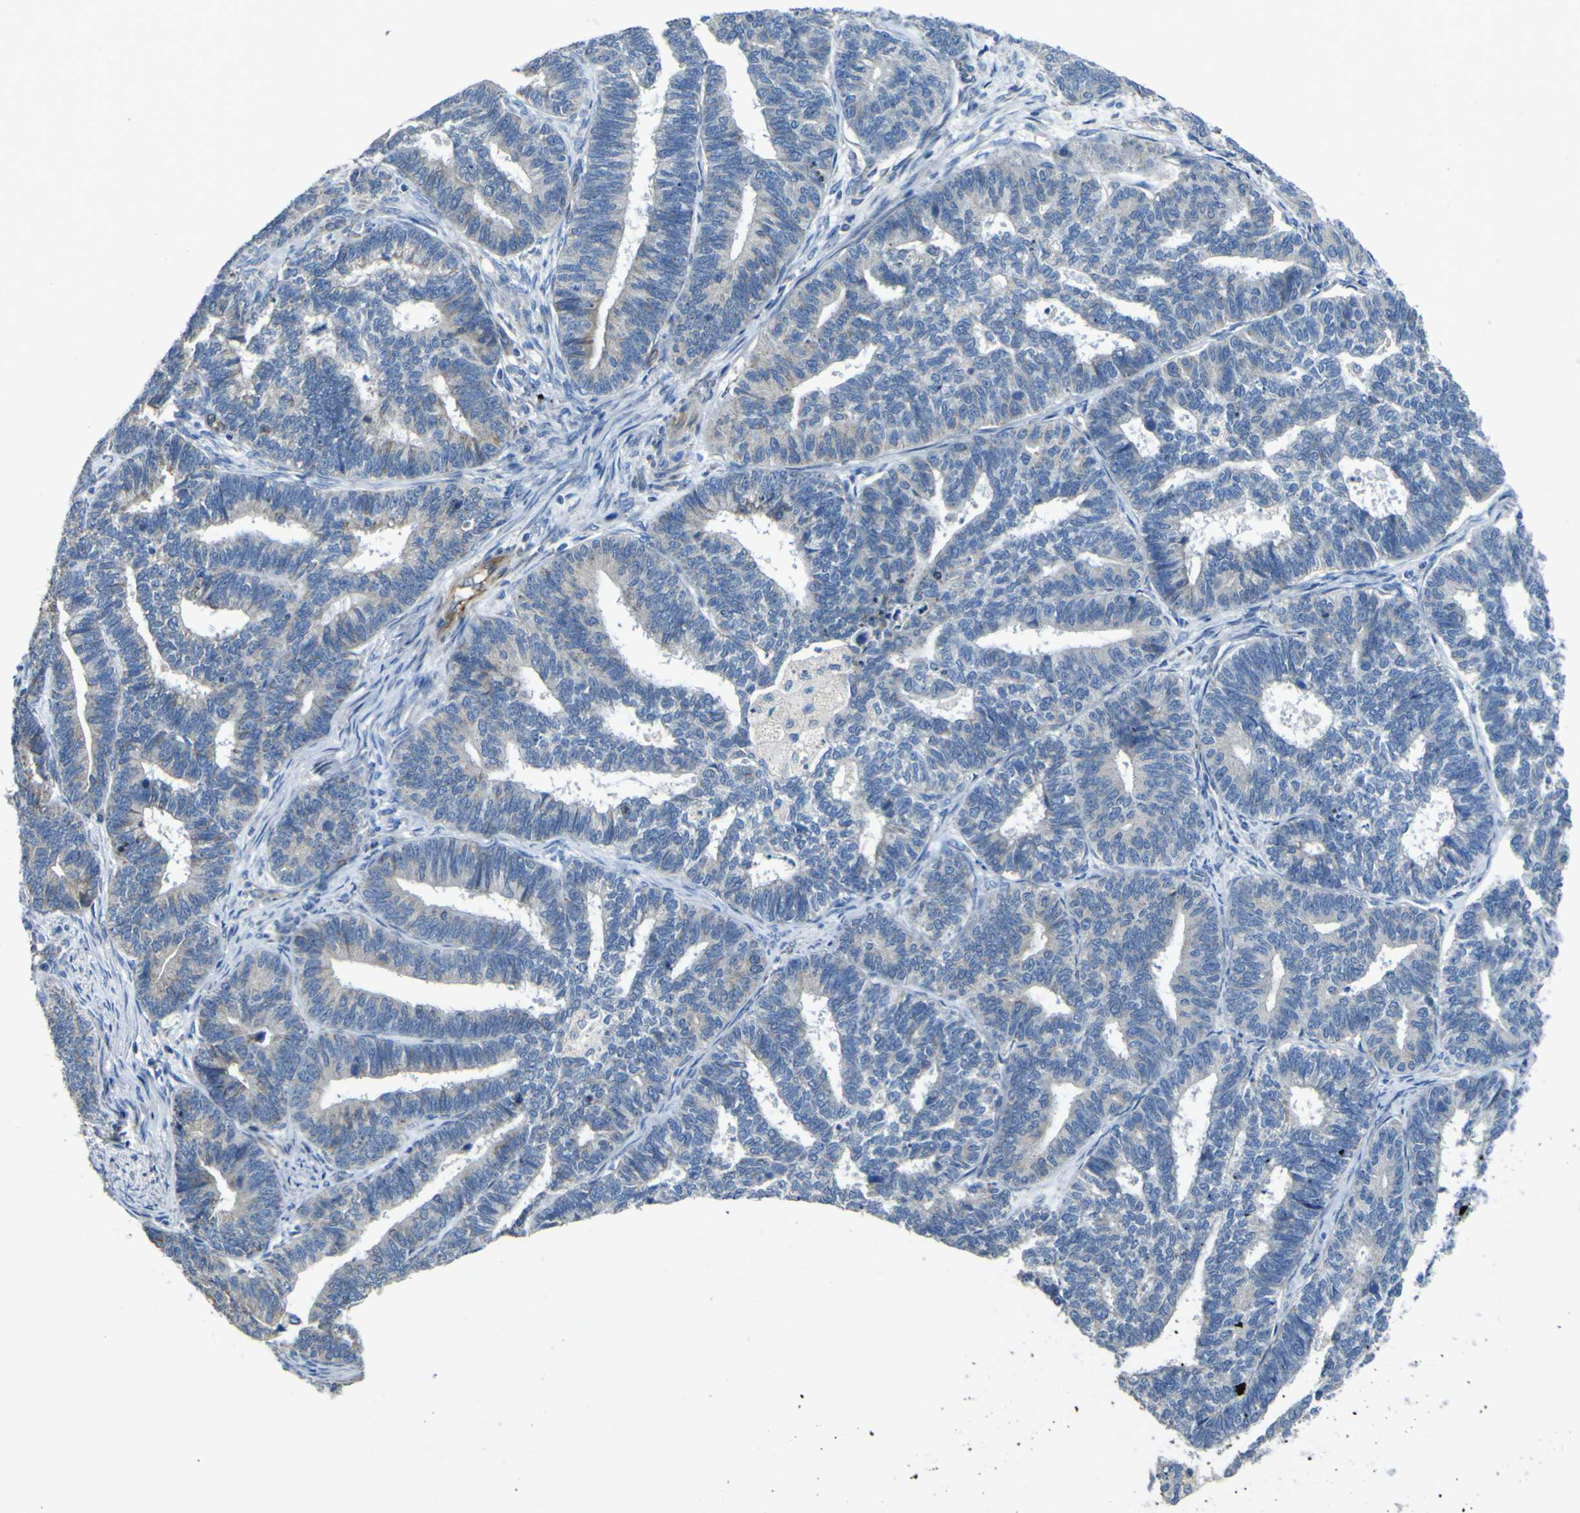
{"staining": {"intensity": "negative", "quantity": "none", "location": "none"}, "tissue": "endometrial cancer", "cell_type": "Tumor cells", "image_type": "cancer", "snomed": [{"axis": "morphology", "description": "Adenocarcinoma, NOS"}, {"axis": "topography", "description": "Endometrium"}], "caption": "Endometrial adenocarcinoma stained for a protein using immunohistochemistry (IHC) reveals no positivity tumor cells.", "gene": "ALDH18A1", "patient": {"sex": "female", "age": 70}}